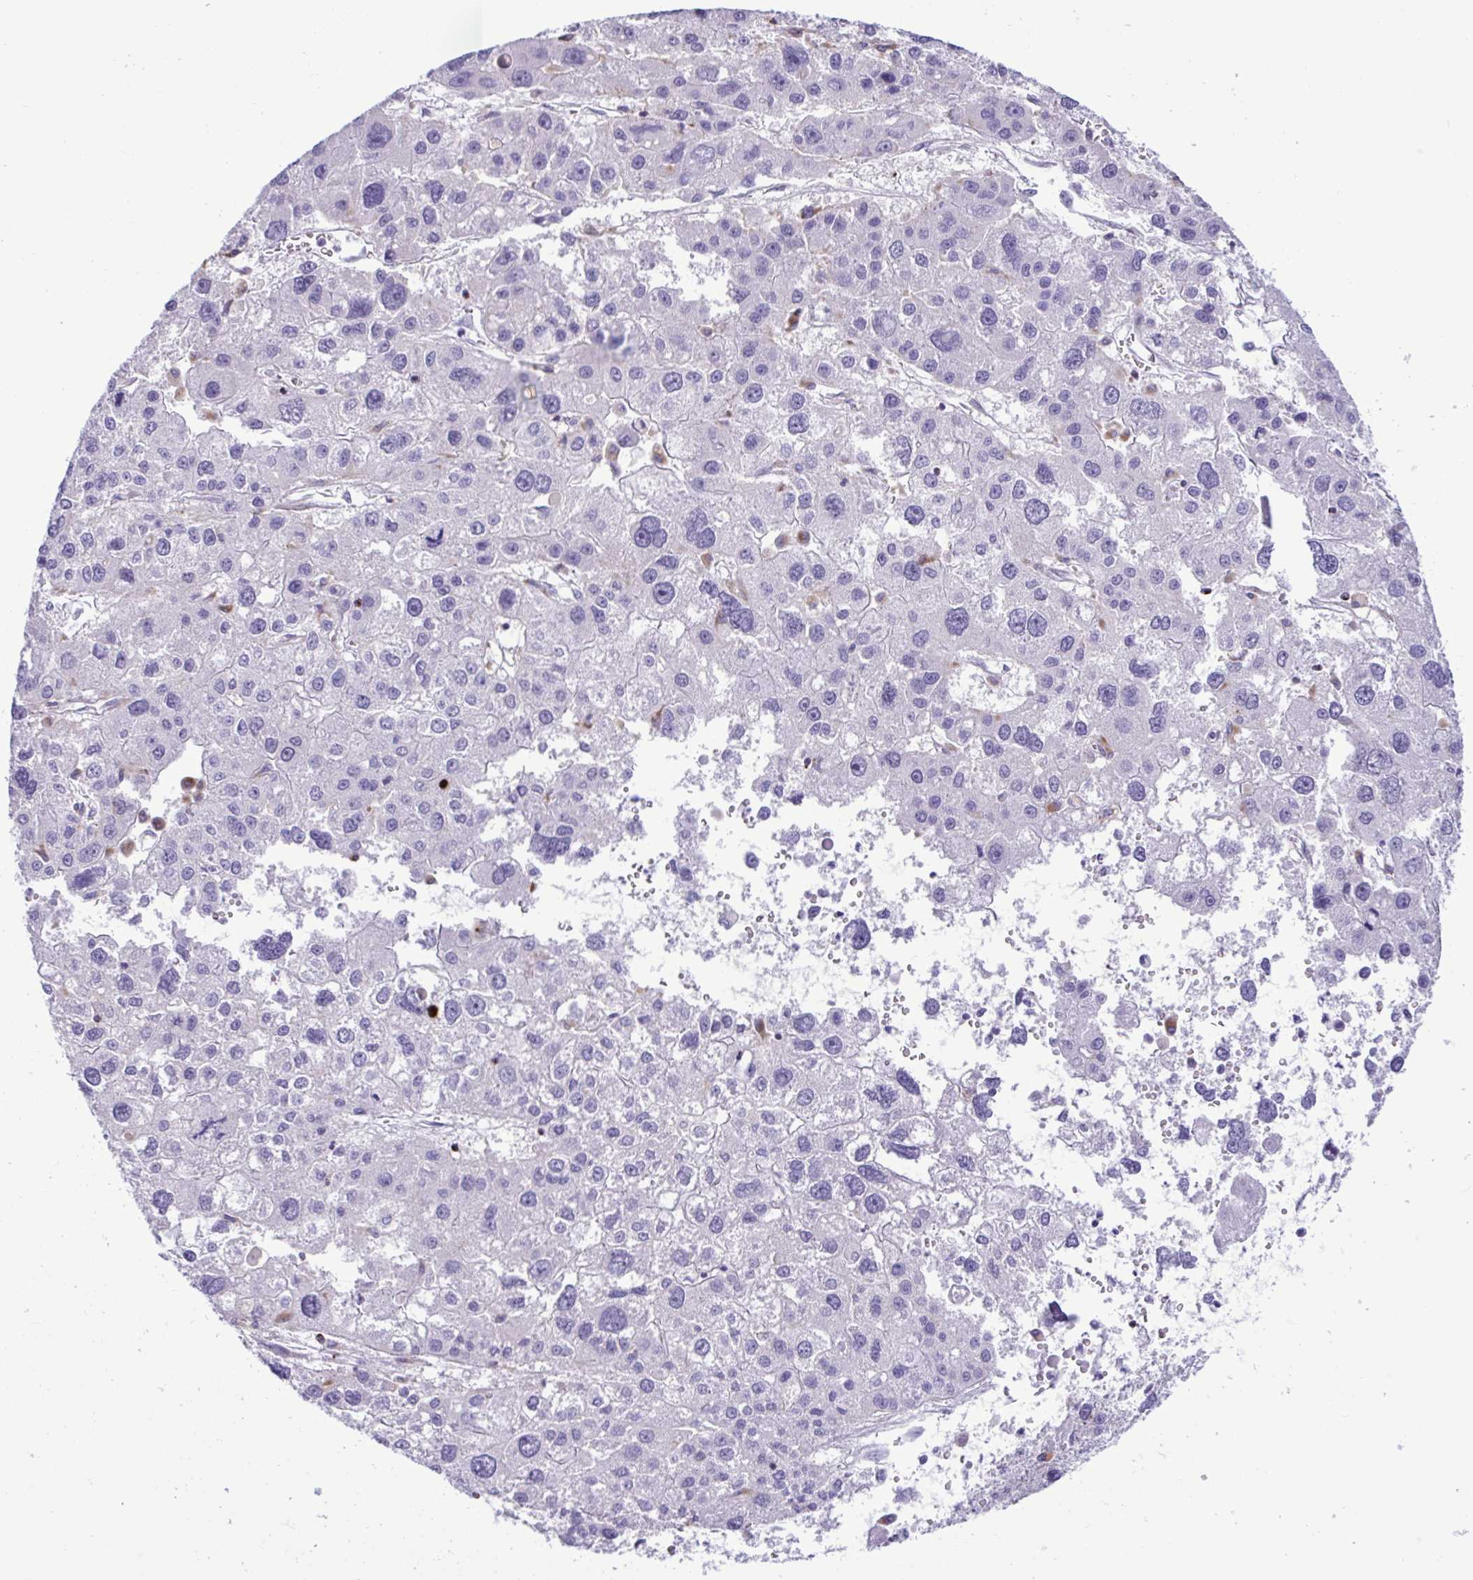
{"staining": {"intensity": "negative", "quantity": "none", "location": "none"}, "tissue": "liver cancer", "cell_type": "Tumor cells", "image_type": "cancer", "snomed": [{"axis": "morphology", "description": "Carcinoma, Hepatocellular, NOS"}, {"axis": "topography", "description": "Liver"}], "caption": "Immunohistochemical staining of liver cancer shows no significant positivity in tumor cells. (Brightfield microscopy of DAB (3,3'-diaminobenzidine) IHC at high magnification).", "gene": "XCL1", "patient": {"sex": "male", "age": 73}}